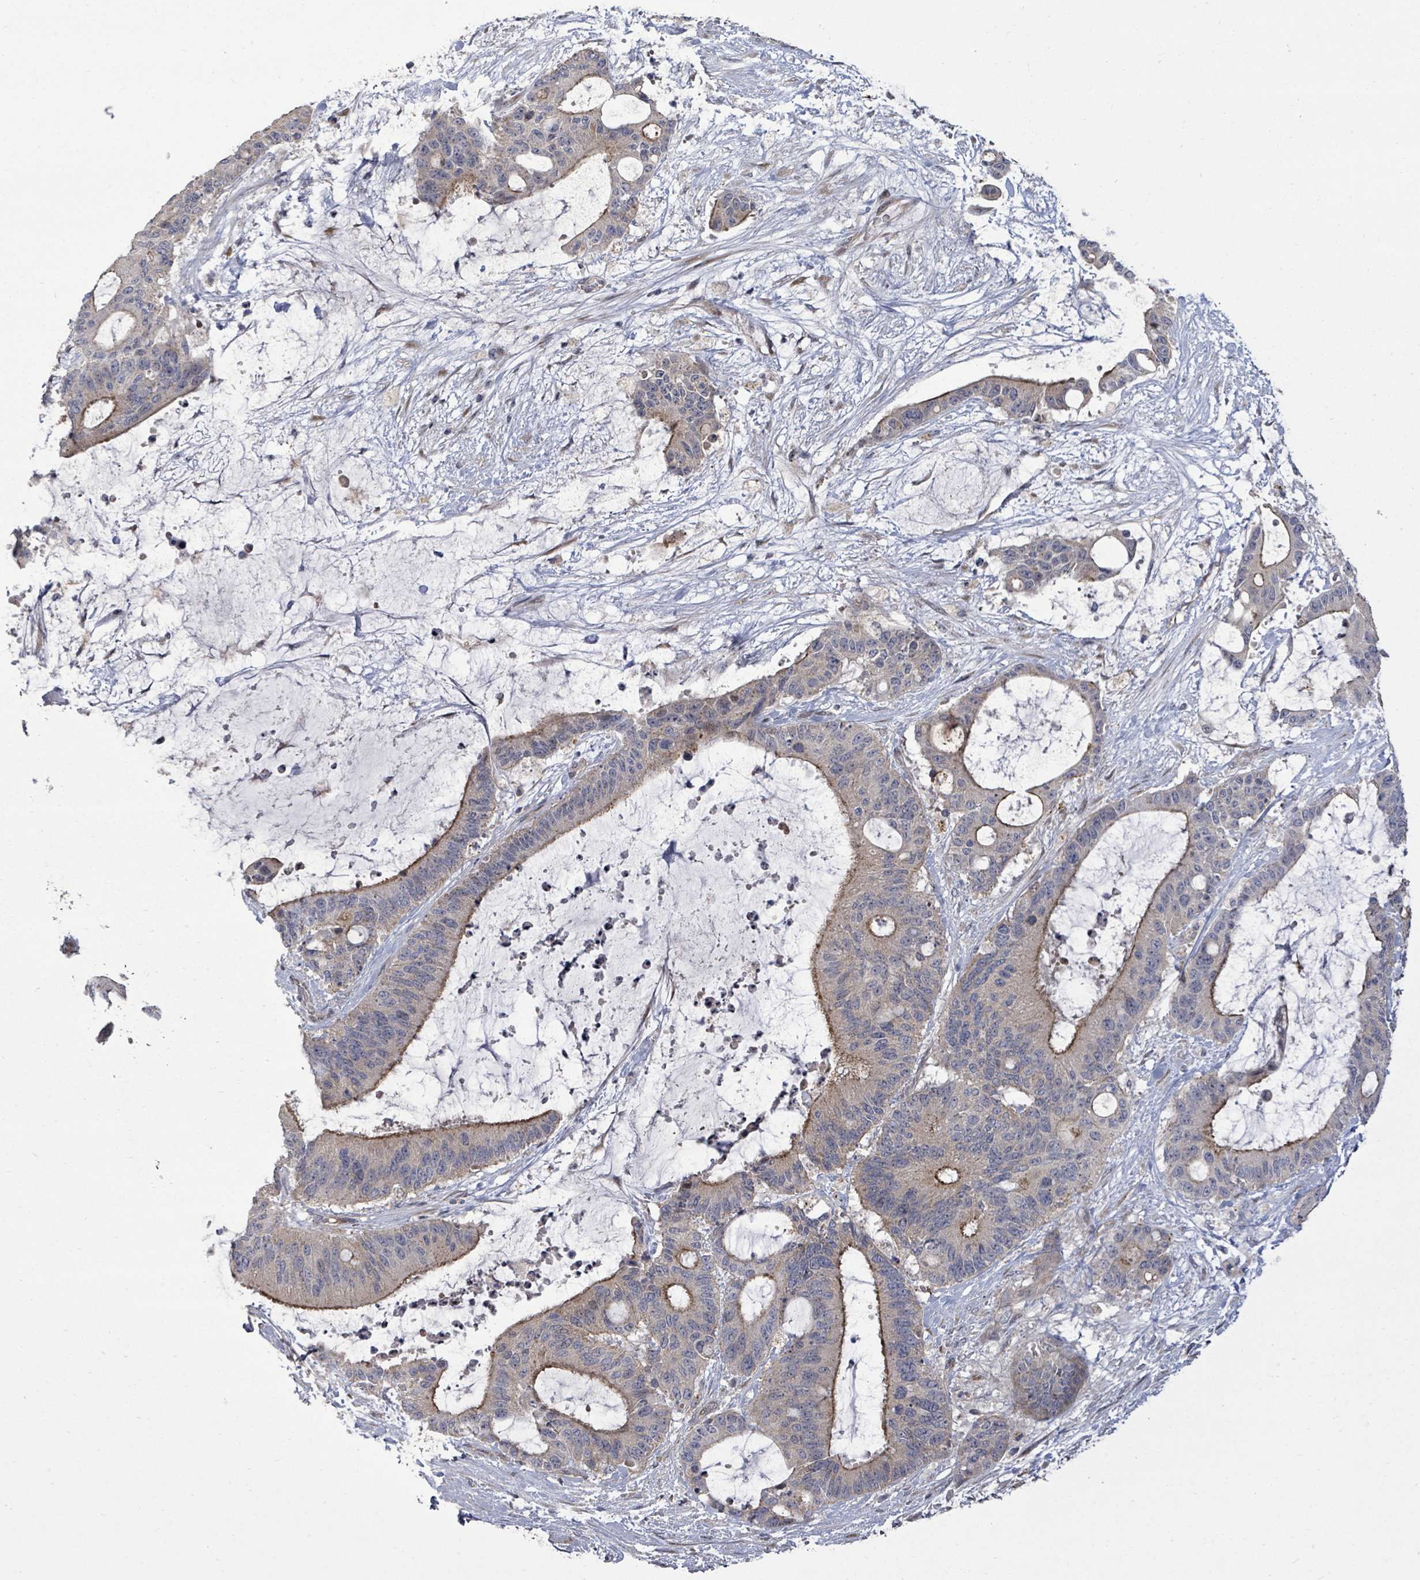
{"staining": {"intensity": "weak", "quantity": "25%-75%", "location": "cytoplasmic/membranous"}, "tissue": "liver cancer", "cell_type": "Tumor cells", "image_type": "cancer", "snomed": [{"axis": "morphology", "description": "Normal tissue, NOS"}, {"axis": "morphology", "description": "Cholangiocarcinoma"}, {"axis": "topography", "description": "Liver"}, {"axis": "topography", "description": "Peripheral nerve tissue"}], "caption": "DAB (3,3'-diaminobenzidine) immunohistochemical staining of human liver cancer (cholangiocarcinoma) displays weak cytoplasmic/membranous protein staining in about 25%-75% of tumor cells.", "gene": "KRTAP27-1", "patient": {"sex": "female", "age": 73}}